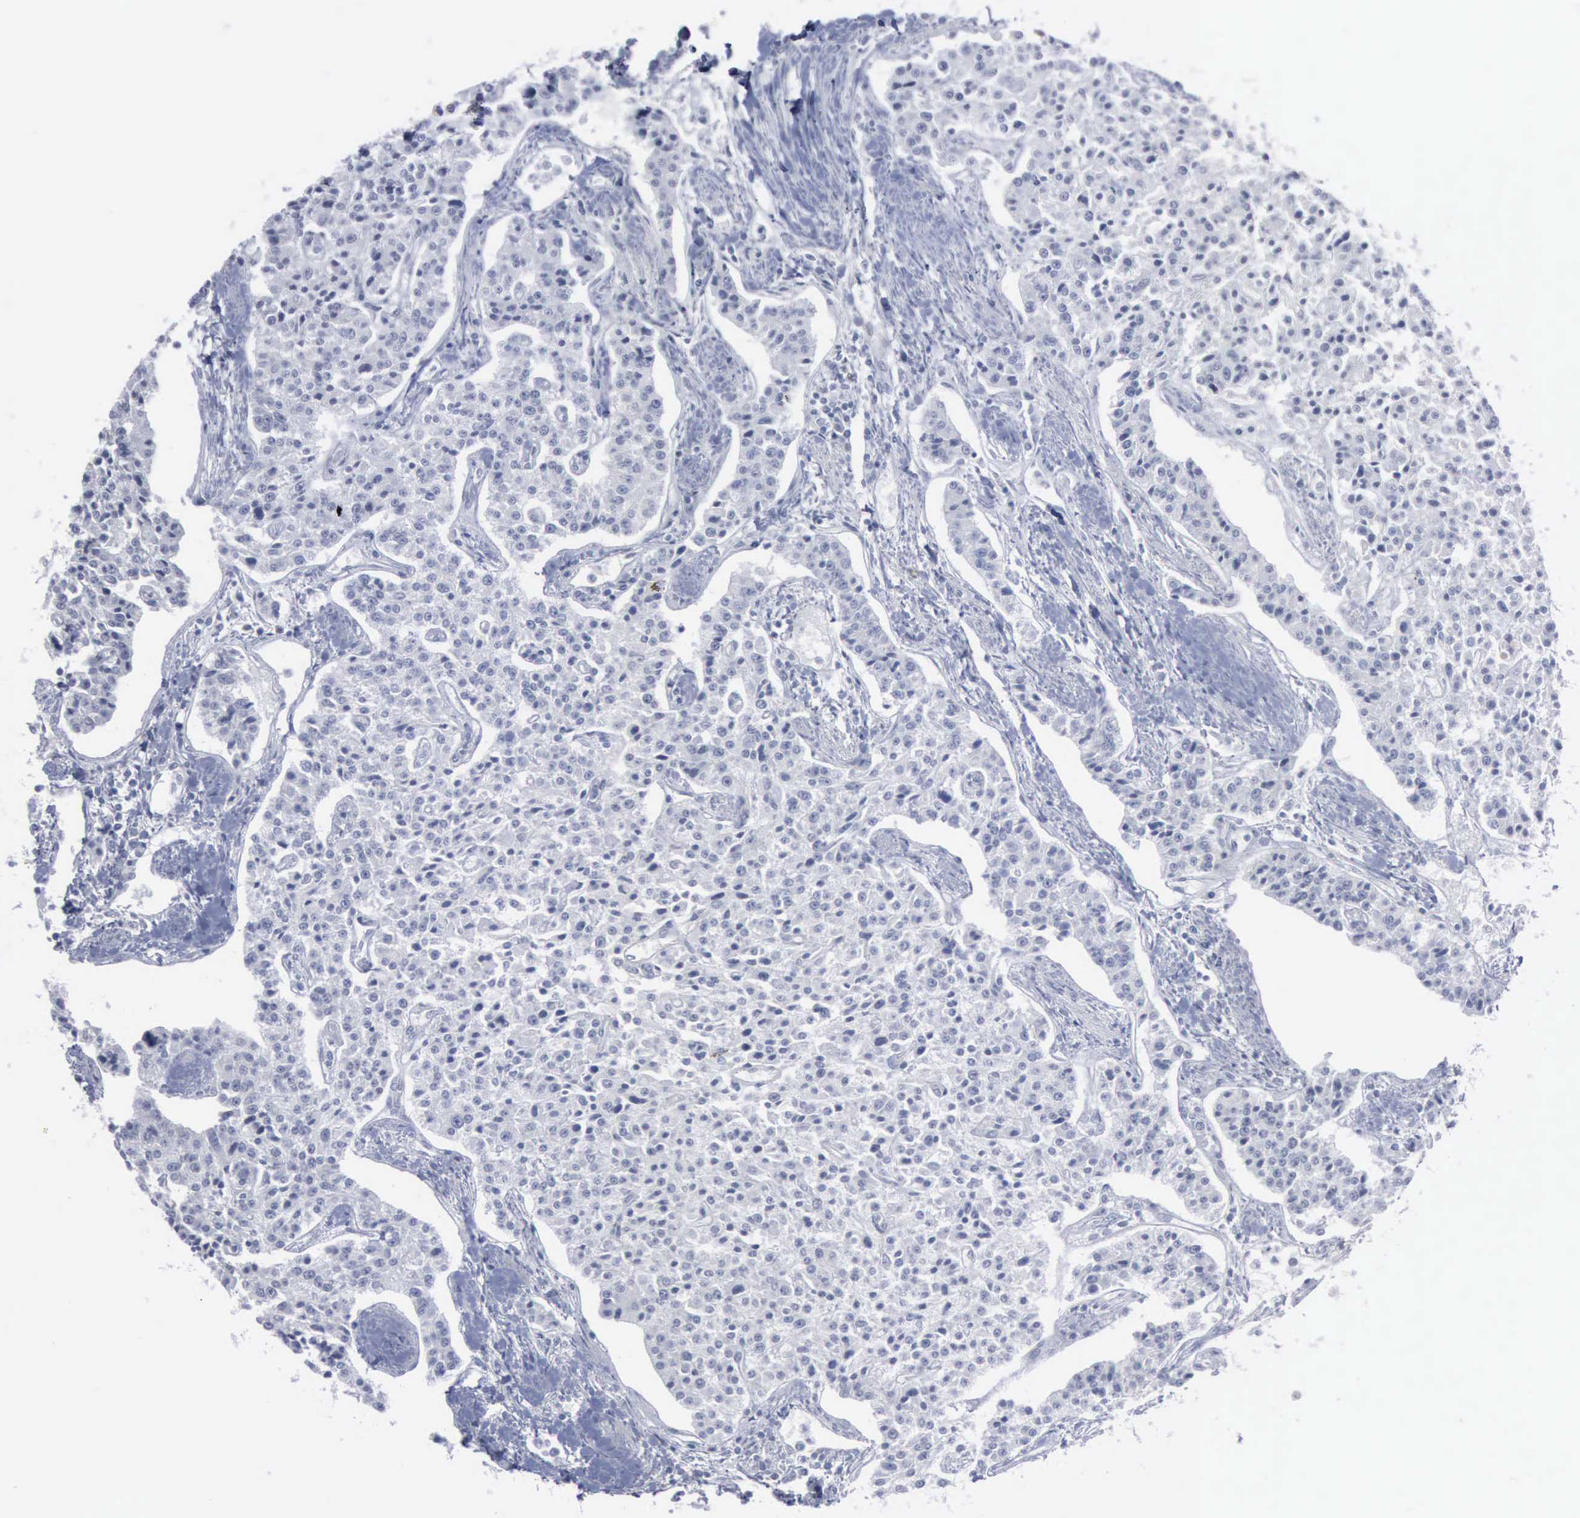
{"staining": {"intensity": "negative", "quantity": "none", "location": "none"}, "tissue": "carcinoid", "cell_type": "Tumor cells", "image_type": "cancer", "snomed": [{"axis": "morphology", "description": "Carcinoid, malignant, NOS"}, {"axis": "topography", "description": "Stomach"}], "caption": "High power microscopy photomicrograph of an immunohistochemistry (IHC) micrograph of carcinoid, revealing no significant expression in tumor cells.", "gene": "MCM5", "patient": {"sex": "female", "age": 76}}